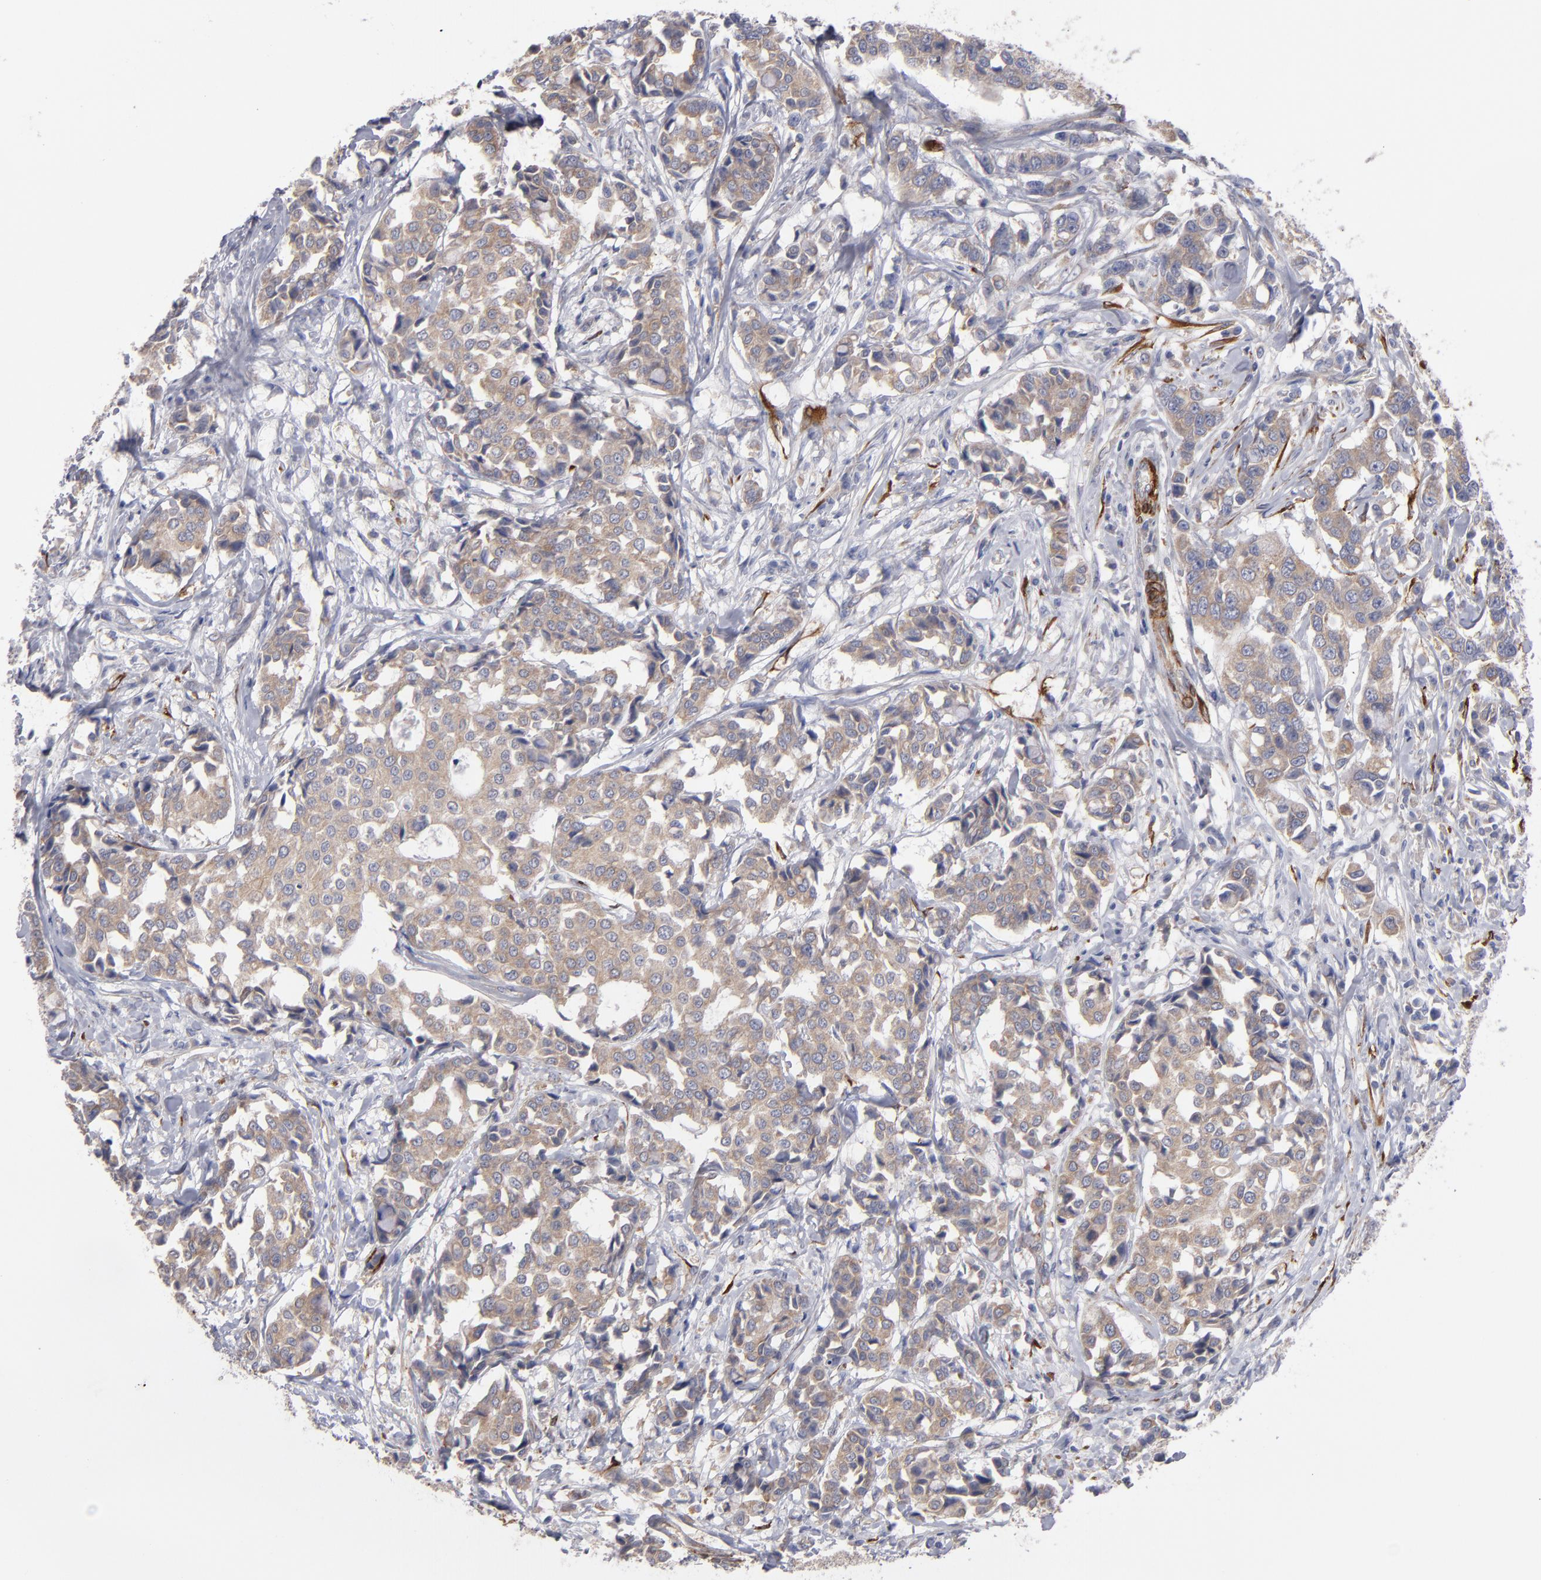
{"staining": {"intensity": "weak", "quantity": ">75%", "location": "cytoplasmic/membranous"}, "tissue": "breast cancer", "cell_type": "Tumor cells", "image_type": "cancer", "snomed": [{"axis": "morphology", "description": "Duct carcinoma"}, {"axis": "topography", "description": "Breast"}], "caption": "IHC micrograph of human breast cancer stained for a protein (brown), which reveals low levels of weak cytoplasmic/membranous expression in about >75% of tumor cells.", "gene": "SLMAP", "patient": {"sex": "female", "age": 27}}